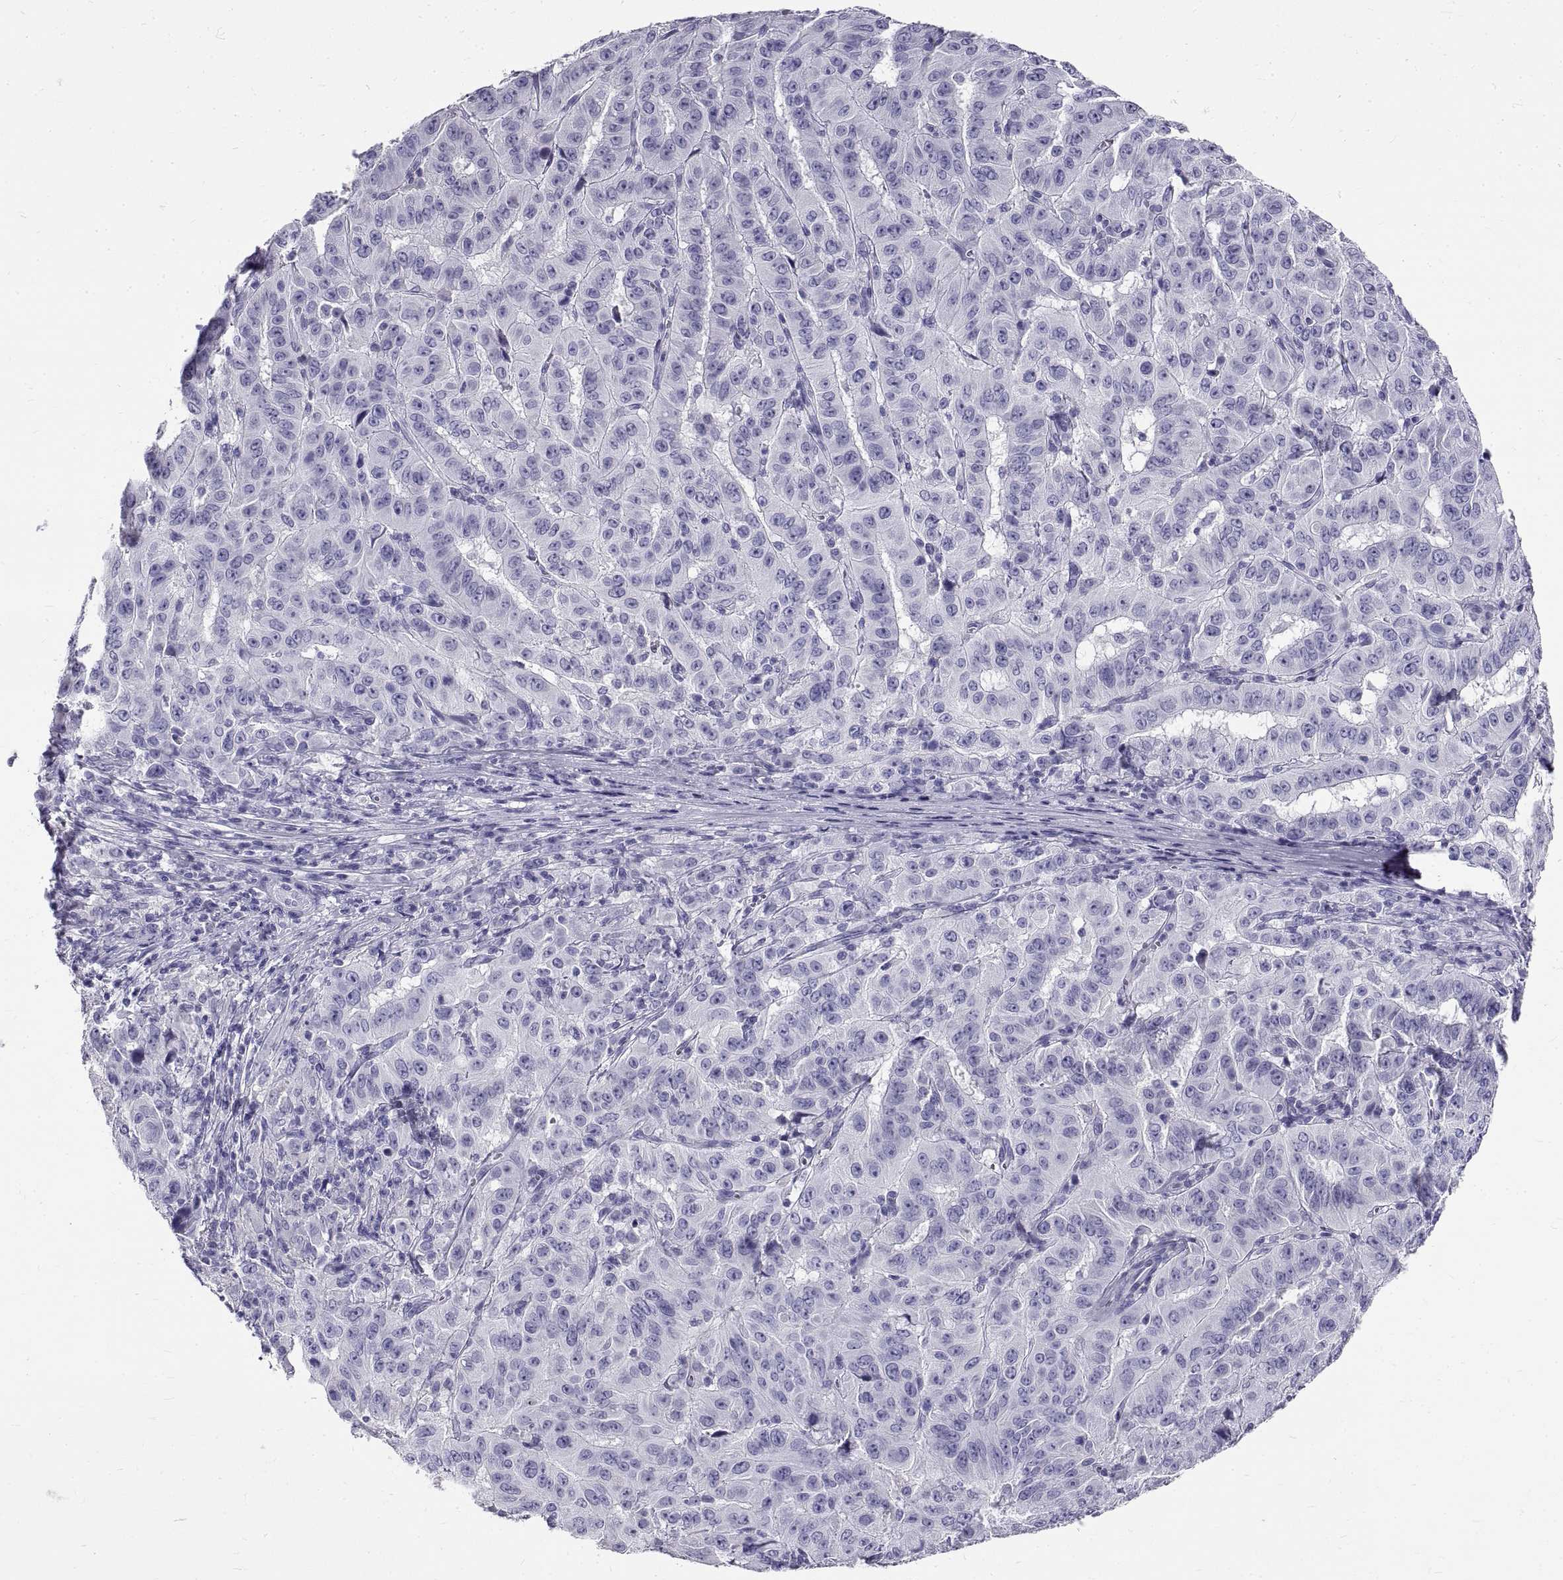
{"staining": {"intensity": "negative", "quantity": "none", "location": "none"}, "tissue": "pancreatic cancer", "cell_type": "Tumor cells", "image_type": "cancer", "snomed": [{"axis": "morphology", "description": "Adenocarcinoma, NOS"}, {"axis": "topography", "description": "Pancreas"}], "caption": "Immunohistochemical staining of pancreatic cancer (adenocarcinoma) exhibits no significant positivity in tumor cells.", "gene": "GNG12", "patient": {"sex": "male", "age": 63}}